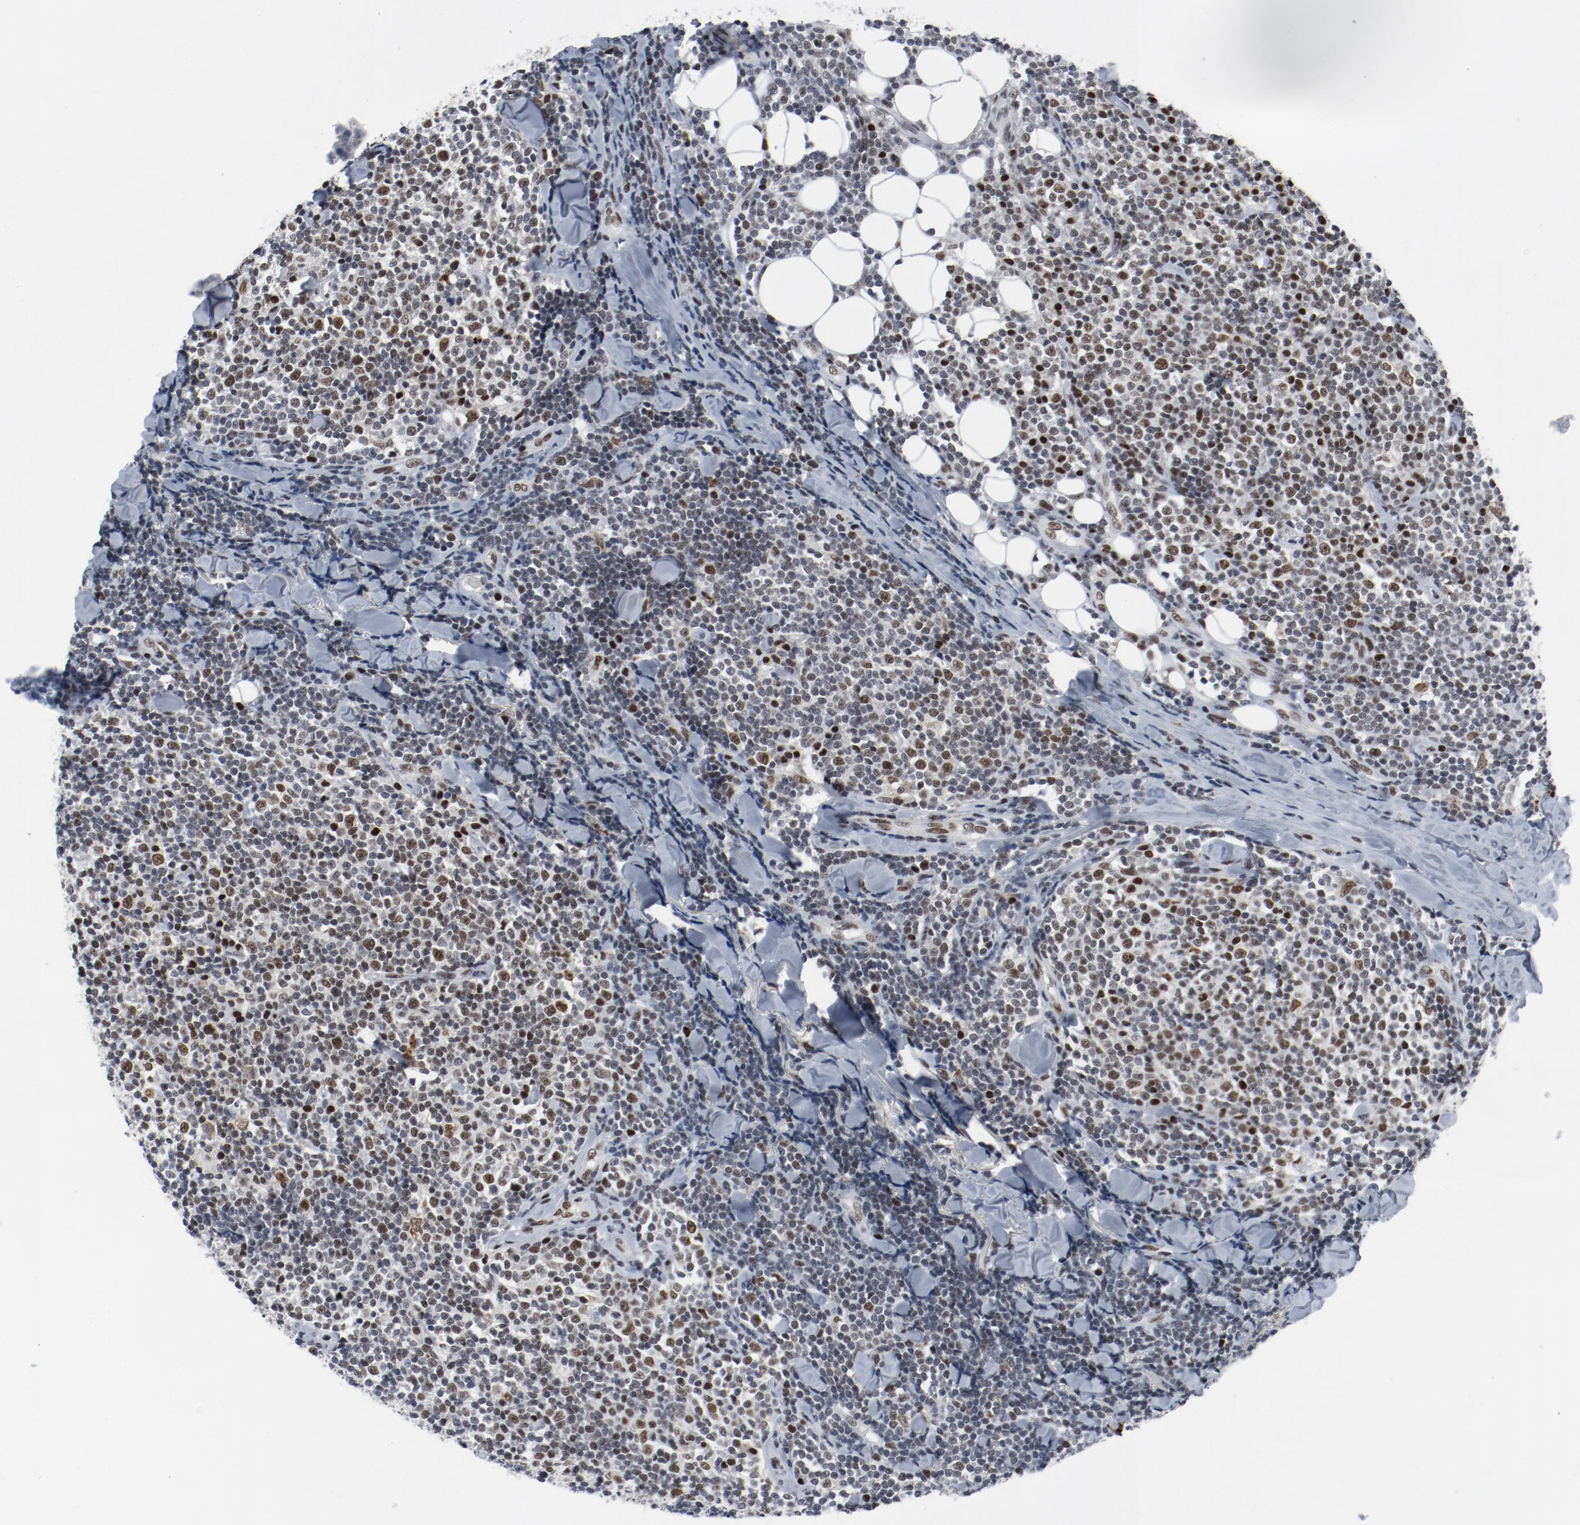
{"staining": {"intensity": "moderate", "quantity": ">75%", "location": "nuclear"}, "tissue": "lymphoma", "cell_type": "Tumor cells", "image_type": "cancer", "snomed": [{"axis": "morphology", "description": "Malignant lymphoma, non-Hodgkin's type, Low grade"}, {"axis": "topography", "description": "Soft tissue"}], "caption": "Immunohistochemistry of lymphoma demonstrates medium levels of moderate nuclear staining in approximately >75% of tumor cells.", "gene": "JMJD6", "patient": {"sex": "male", "age": 92}}